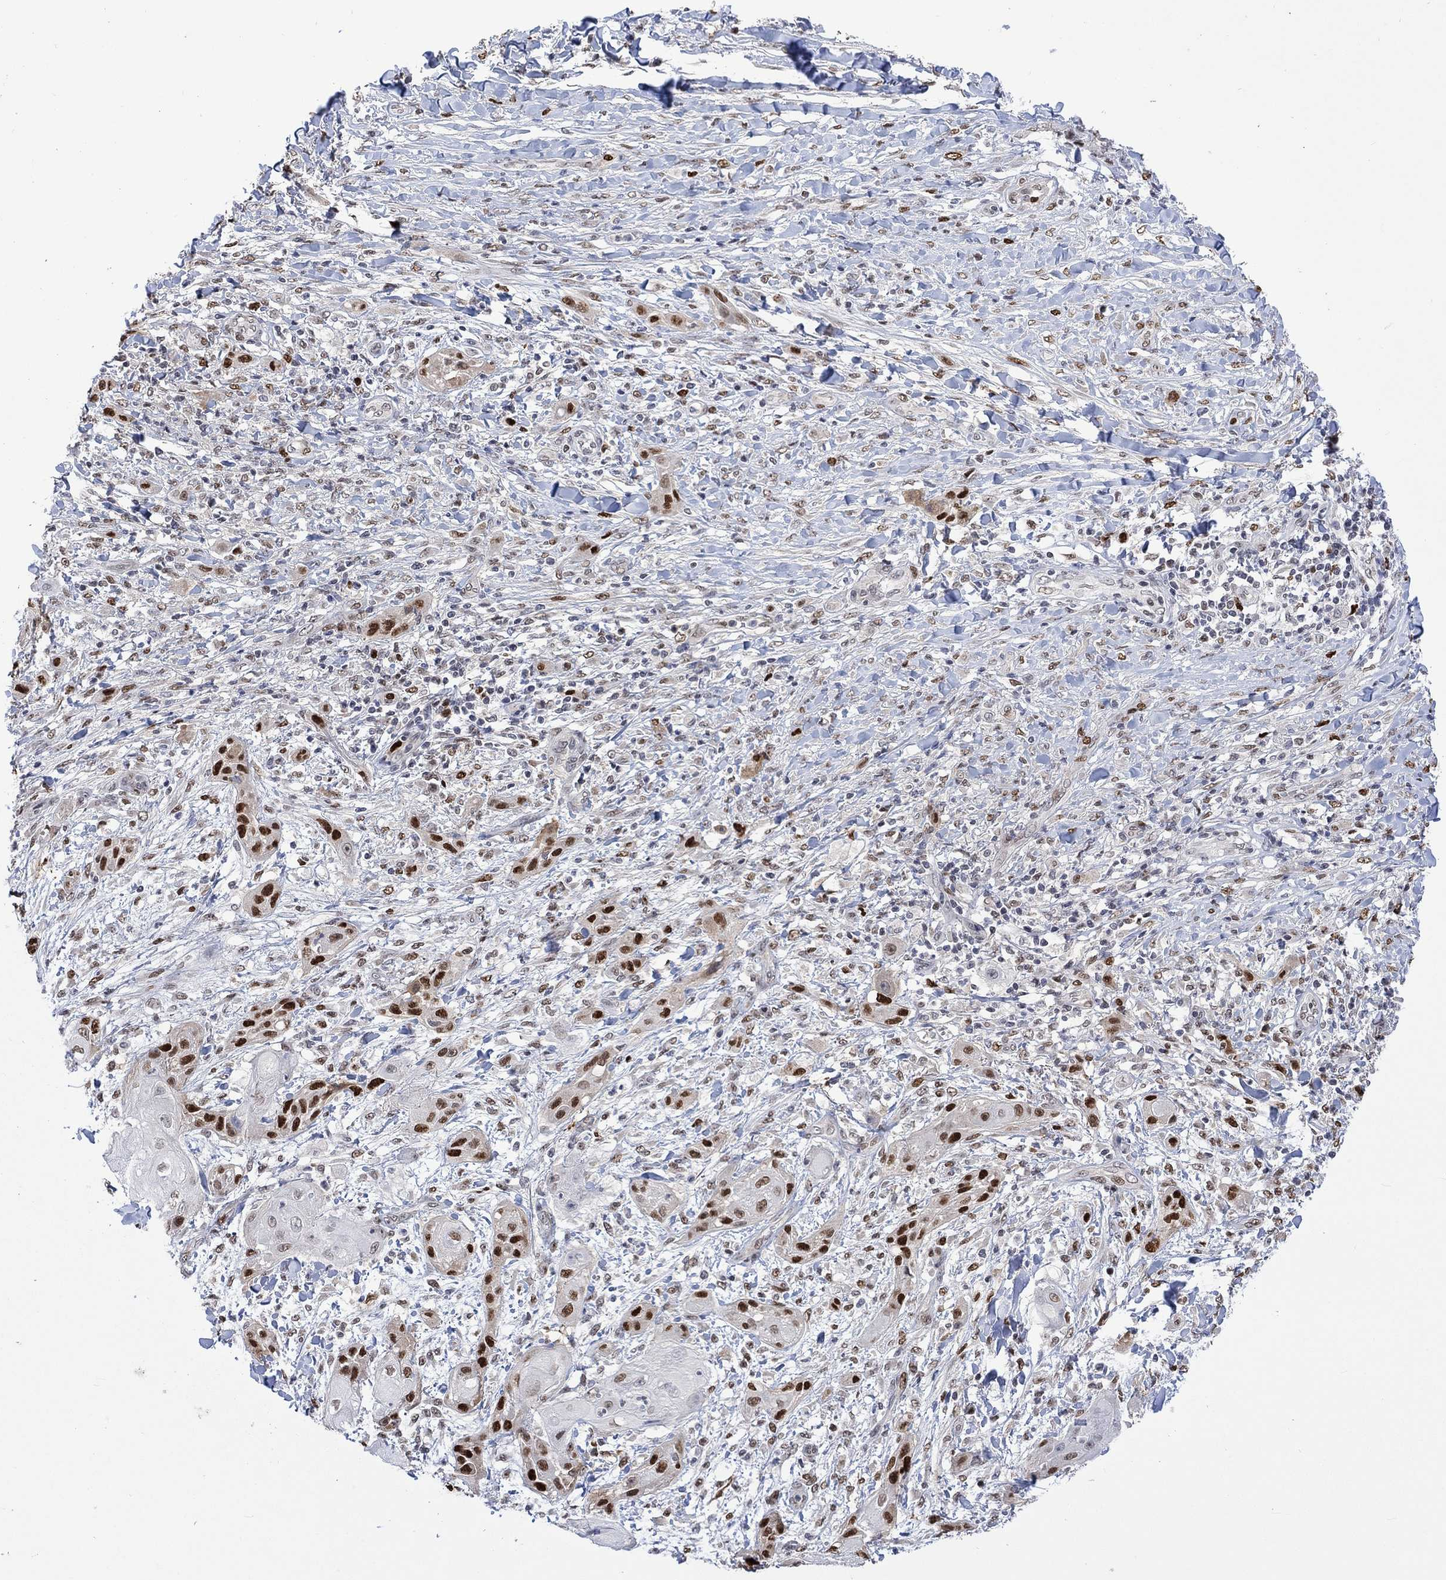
{"staining": {"intensity": "strong", "quantity": "25%-75%", "location": "nuclear"}, "tissue": "skin cancer", "cell_type": "Tumor cells", "image_type": "cancer", "snomed": [{"axis": "morphology", "description": "Squamous cell carcinoma, NOS"}, {"axis": "topography", "description": "Skin"}], "caption": "Skin cancer (squamous cell carcinoma) stained for a protein (brown) displays strong nuclear positive positivity in approximately 25%-75% of tumor cells.", "gene": "RAD54L2", "patient": {"sex": "male", "age": 62}}